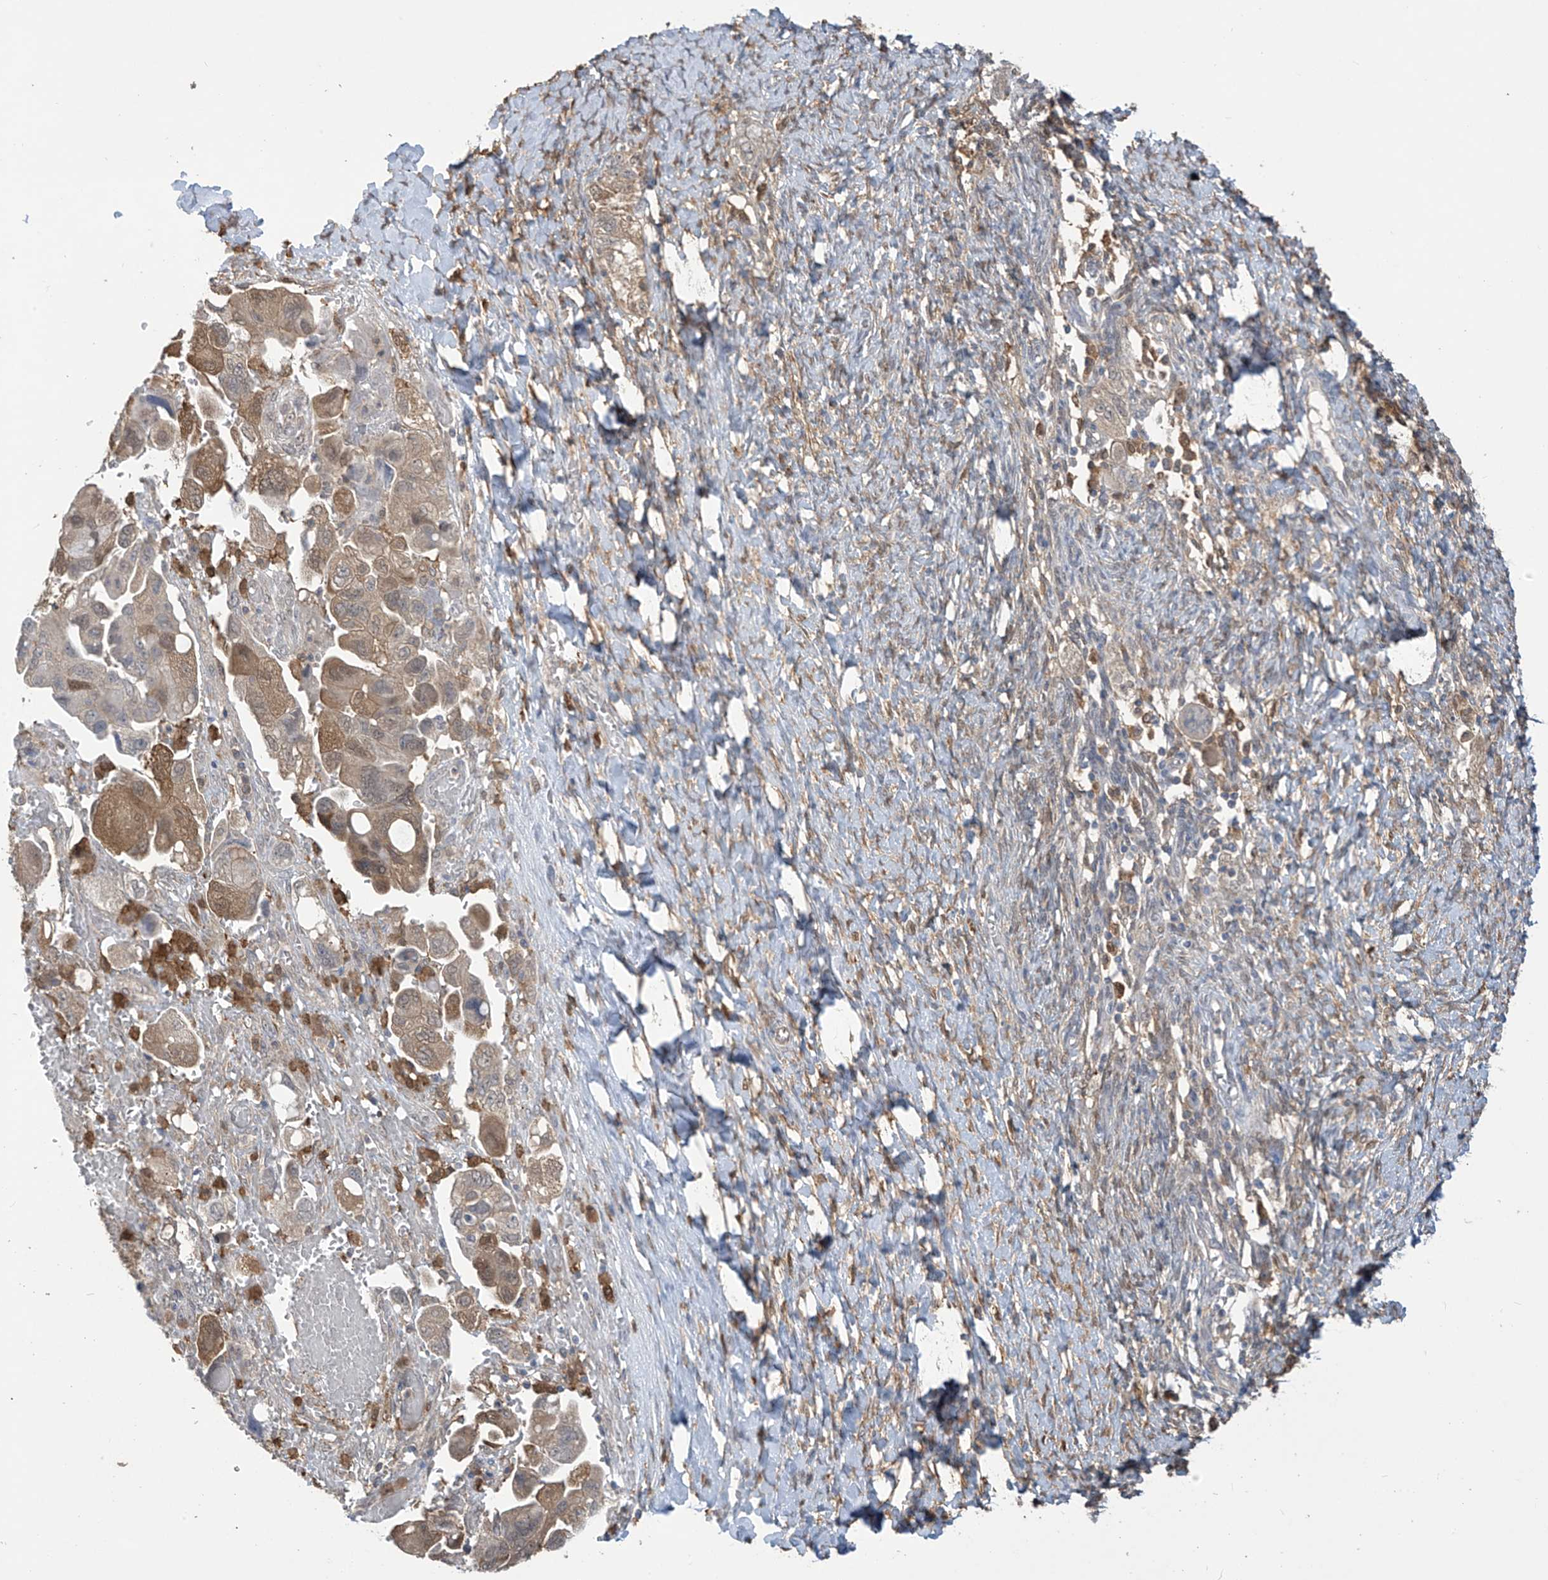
{"staining": {"intensity": "moderate", "quantity": ">75%", "location": "cytoplasmic/membranous,nuclear"}, "tissue": "ovarian cancer", "cell_type": "Tumor cells", "image_type": "cancer", "snomed": [{"axis": "morphology", "description": "Carcinoma, NOS"}, {"axis": "morphology", "description": "Cystadenocarcinoma, serous, NOS"}, {"axis": "topography", "description": "Ovary"}], "caption": "This micrograph exhibits IHC staining of human ovarian cancer (carcinoma), with medium moderate cytoplasmic/membranous and nuclear positivity in approximately >75% of tumor cells.", "gene": "IDH1", "patient": {"sex": "female", "age": 69}}